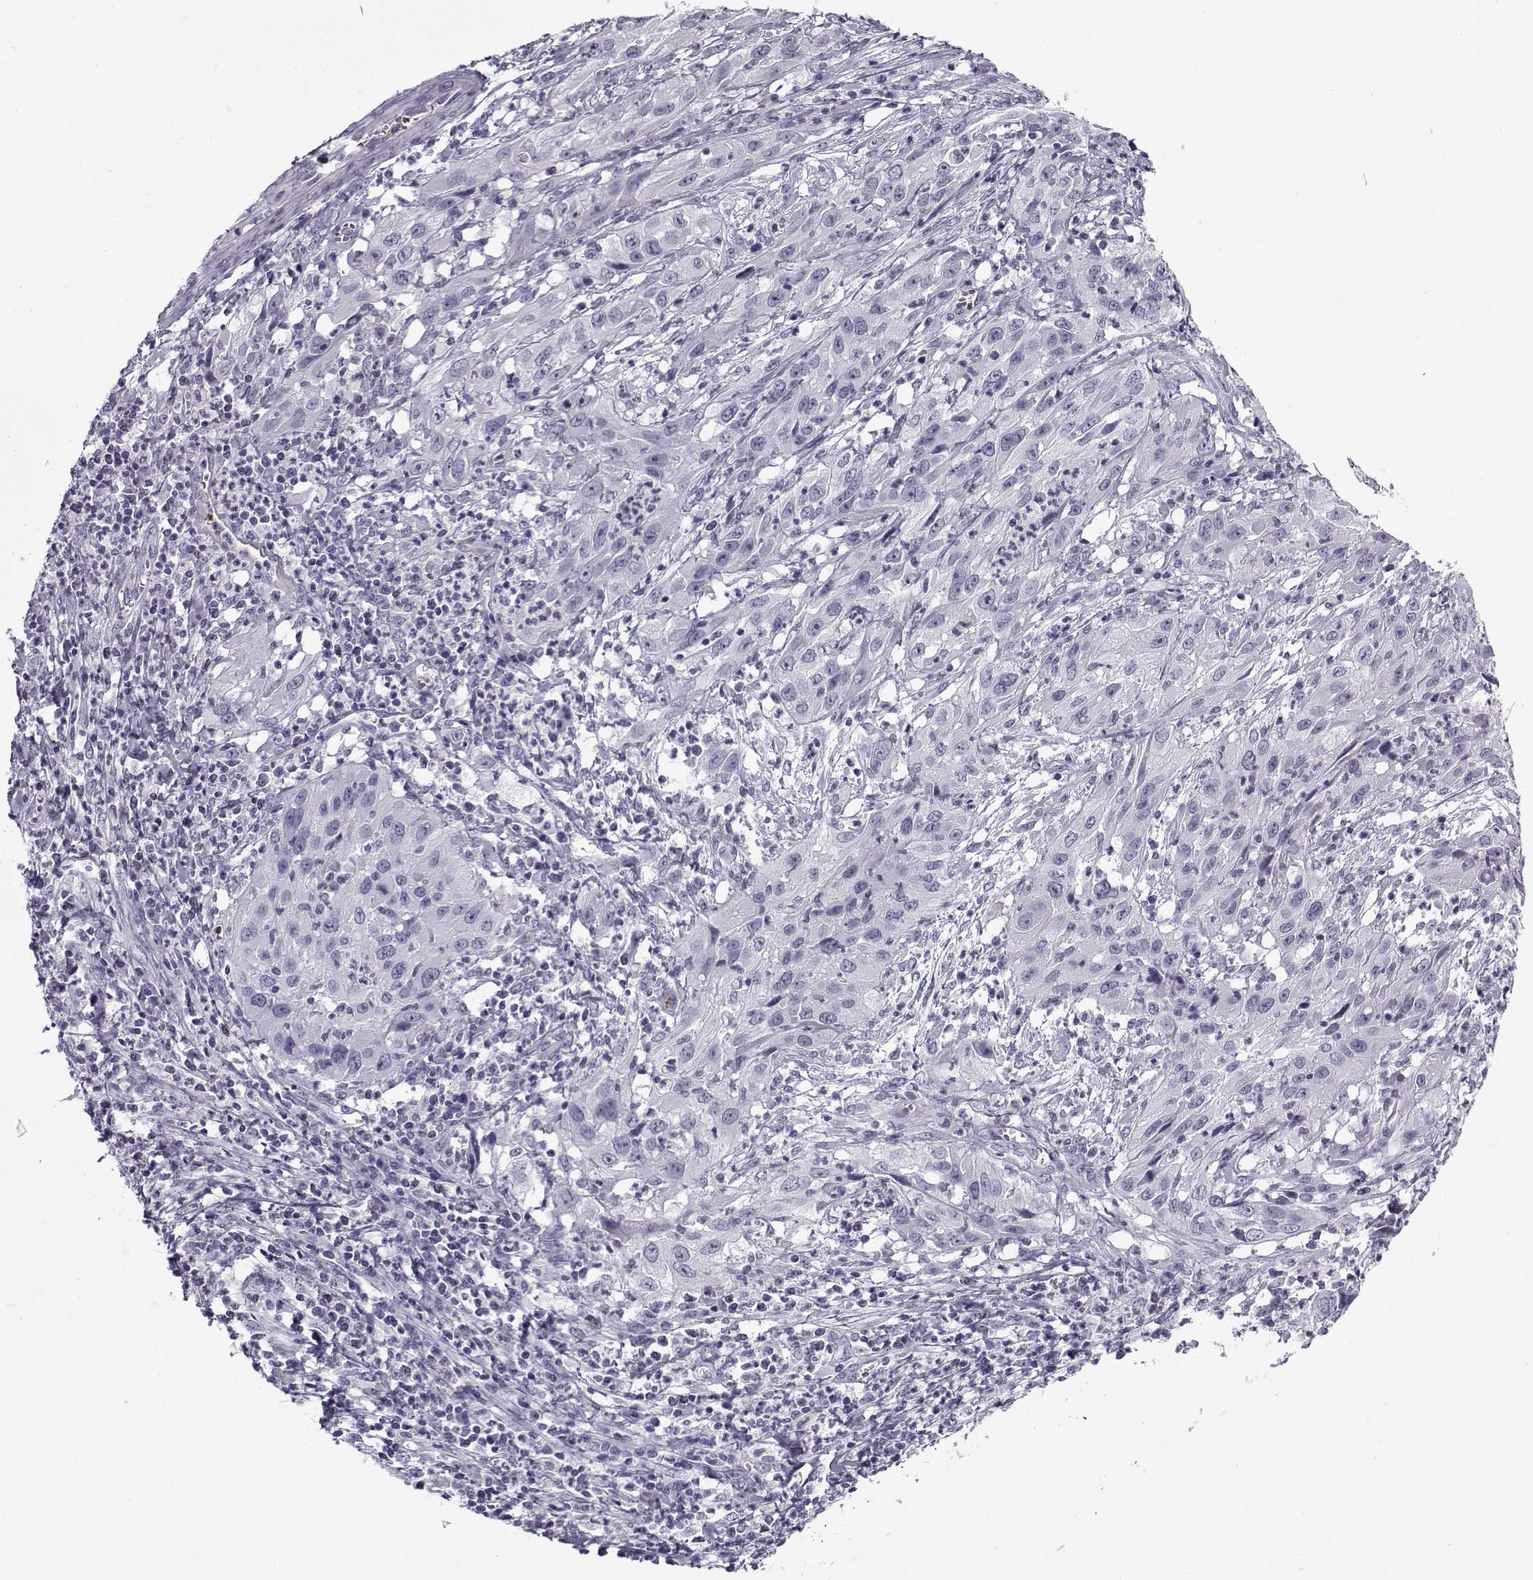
{"staining": {"intensity": "negative", "quantity": "none", "location": "none"}, "tissue": "cervical cancer", "cell_type": "Tumor cells", "image_type": "cancer", "snomed": [{"axis": "morphology", "description": "Squamous cell carcinoma, NOS"}, {"axis": "topography", "description": "Cervix"}], "caption": "Immunohistochemistry image of neoplastic tissue: cervical cancer stained with DAB demonstrates no significant protein positivity in tumor cells.", "gene": "SNCA", "patient": {"sex": "female", "age": 32}}